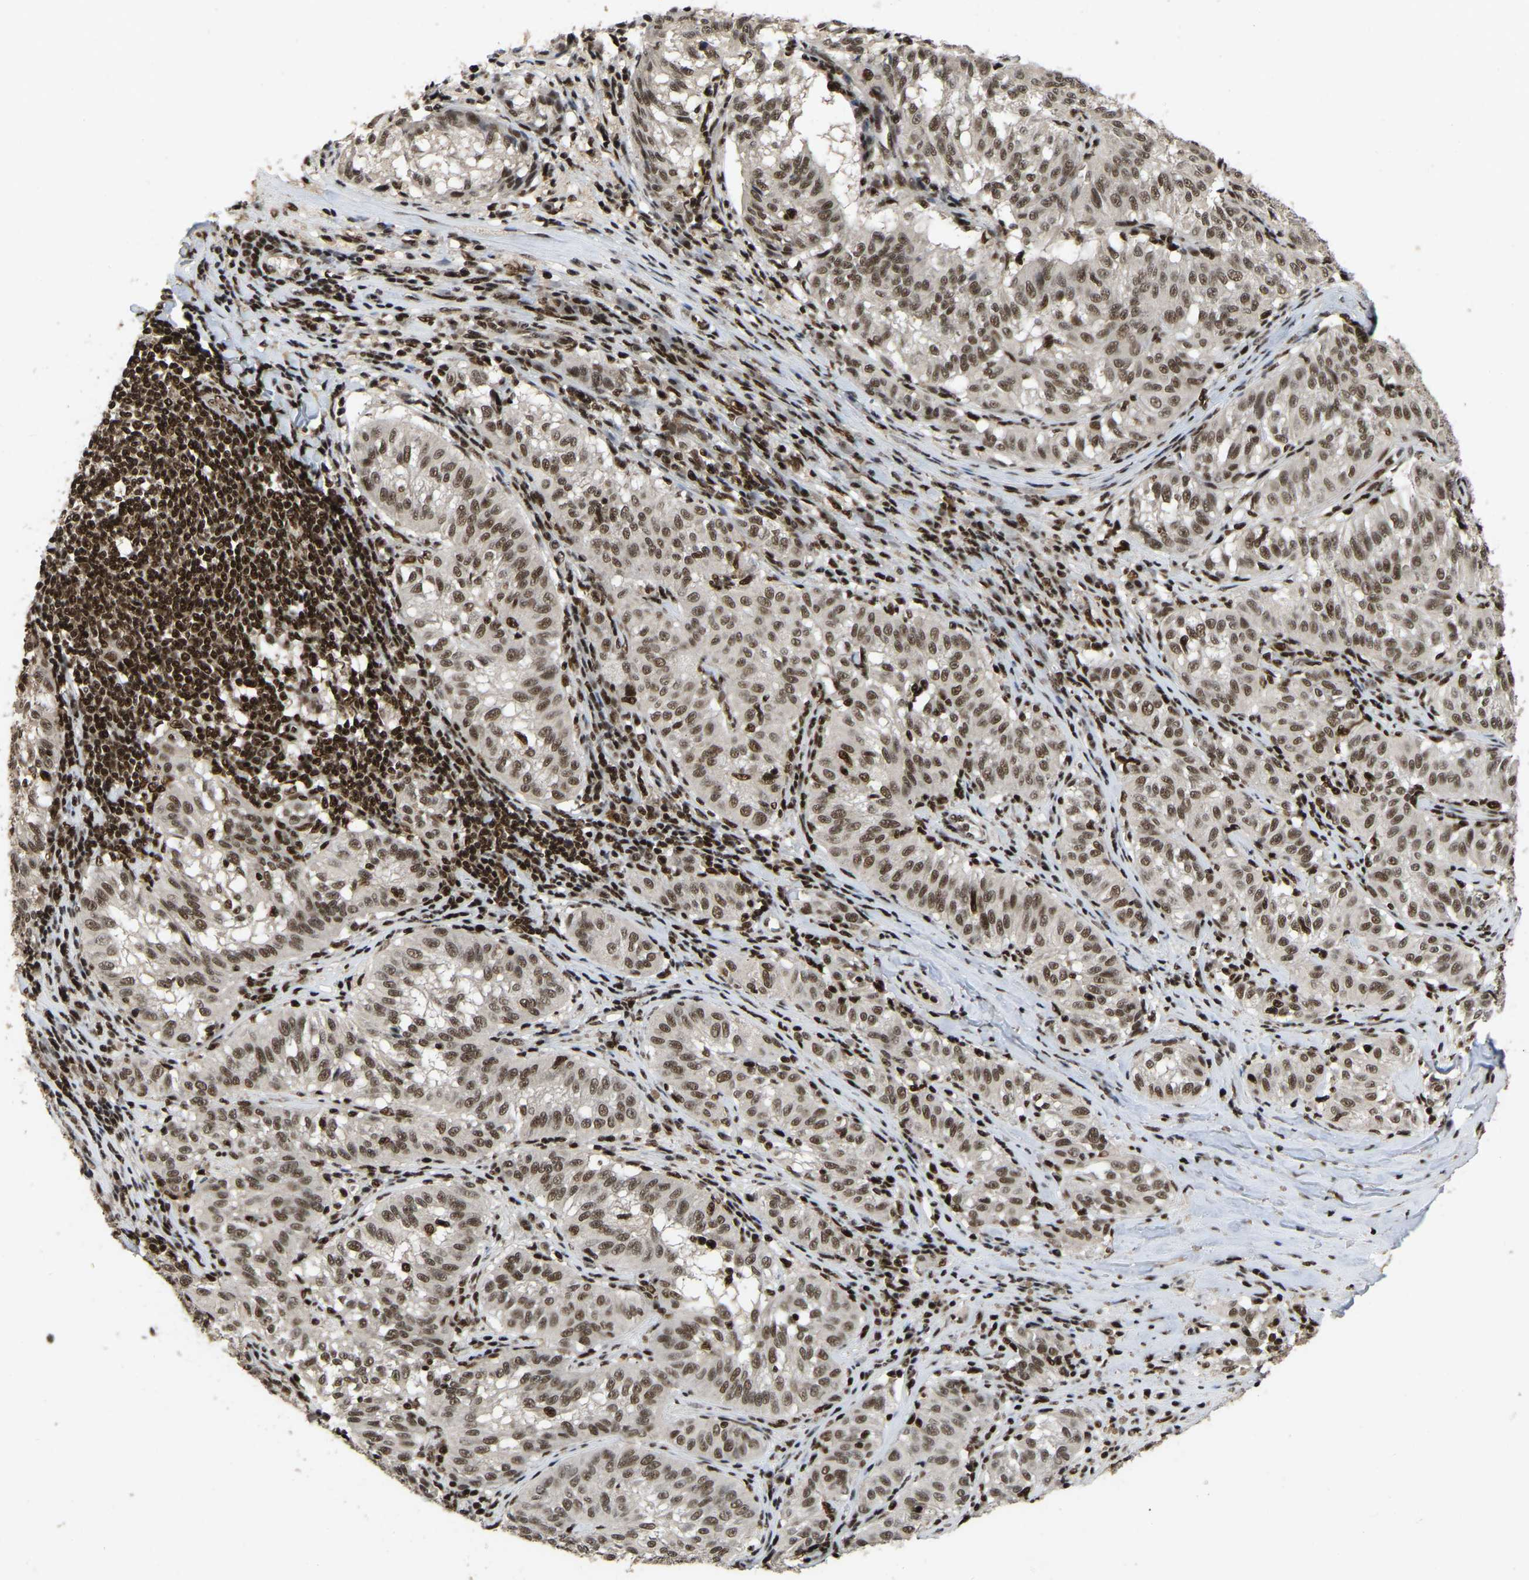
{"staining": {"intensity": "moderate", "quantity": ">75%", "location": "nuclear"}, "tissue": "melanoma", "cell_type": "Tumor cells", "image_type": "cancer", "snomed": [{"axis": "morphology", "description": "Malignant melanoma, NOS"}, {"axis": "topography", "description": "Skin"}], "caption": "DAB (3,3'-diaminobenzidine) immunohistochemical staining of human malignant melanoma reveals moderate nuclear protein positivity in approximately >75% of tumor cells. The protein of interest is shown in brown color, while the nuclei are stained blue.", "gene": "TBL1XR1", "patient": {"sex": "female", "age": 72}}